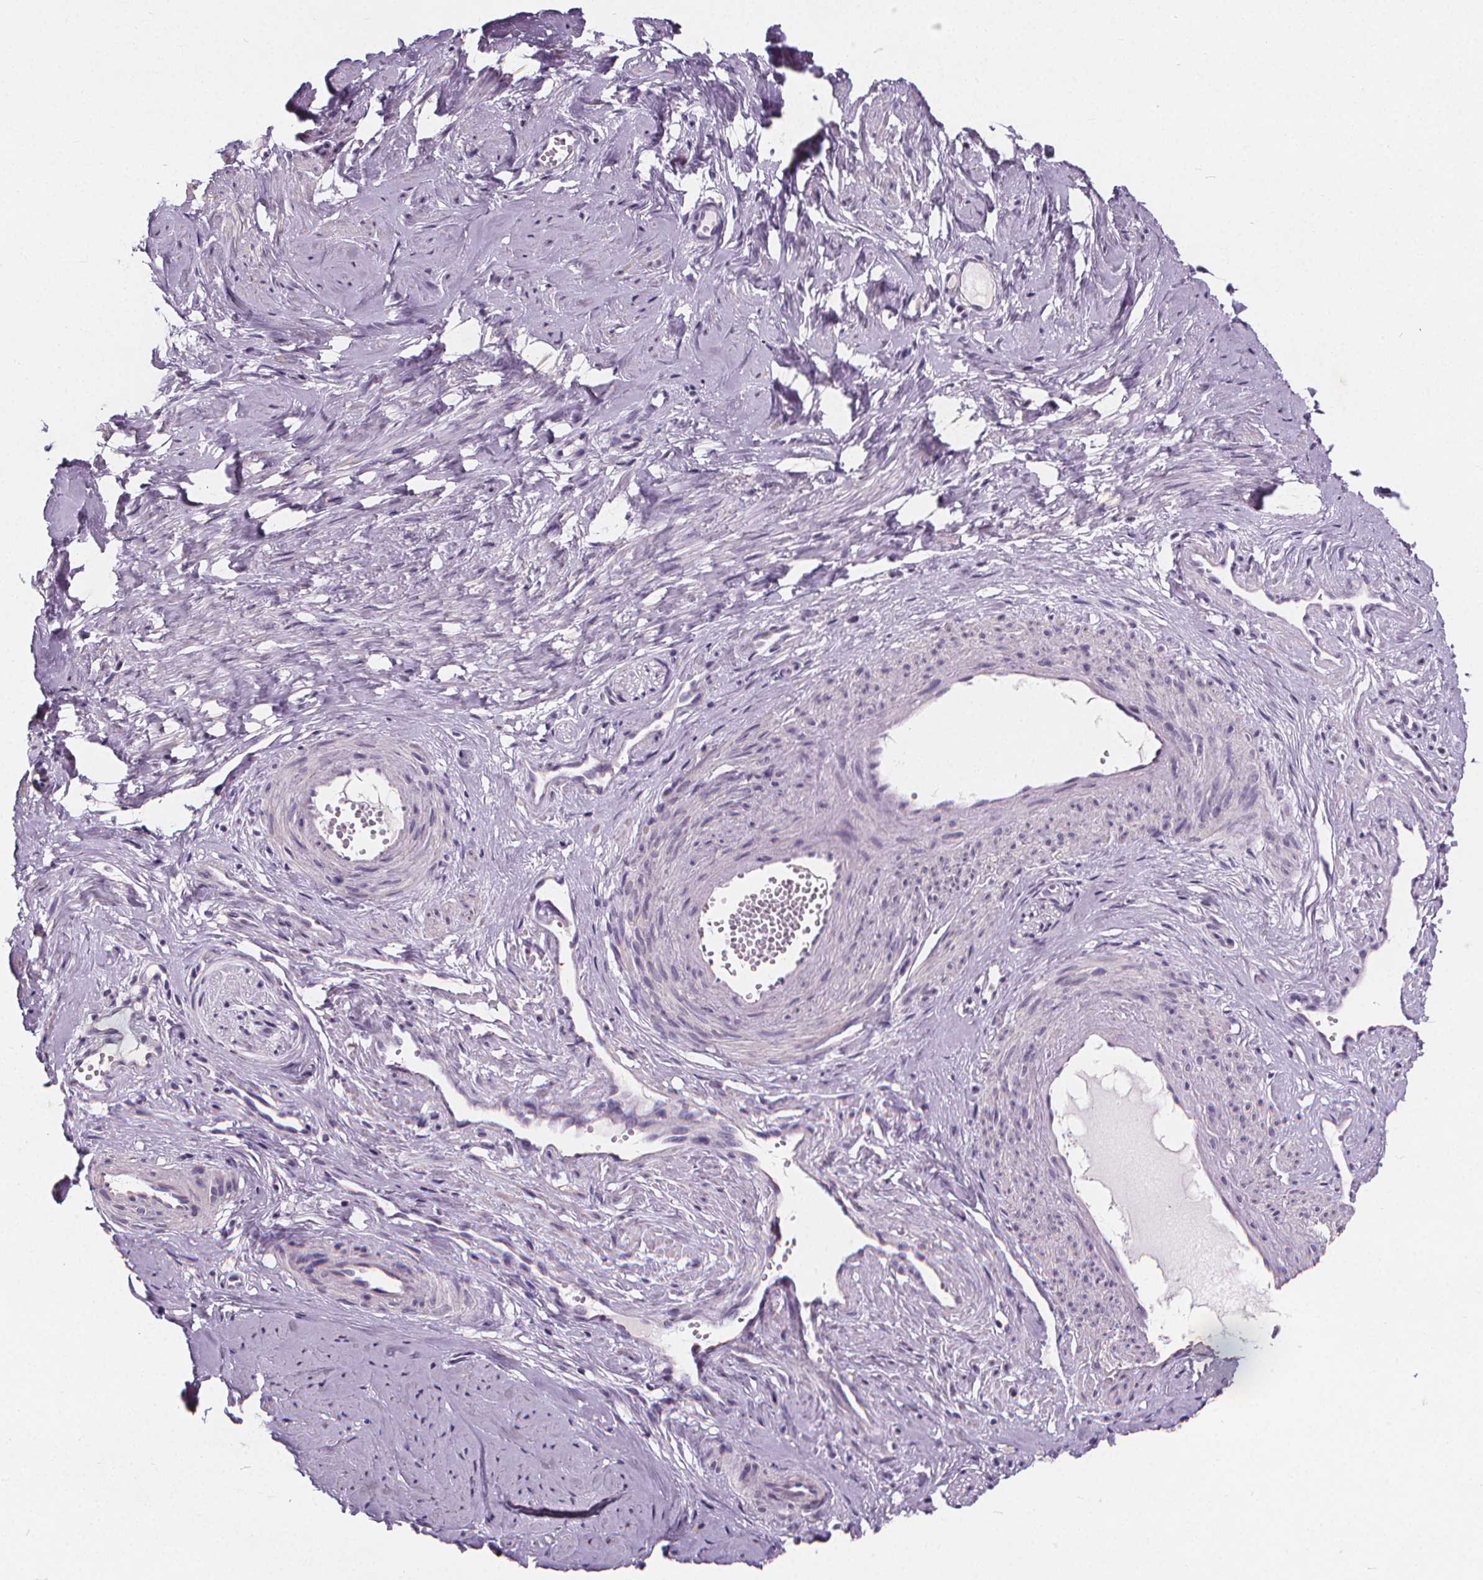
{"staining": {"intensity": "negative", "quantity": "none", "location": "none"}, "tissue": "smooth muscle", "cell_type": "Smooth muscle cells", "image_type": "normal", "snomed": [{"axis": "morphology", "description": "Normal tissue, NOS"}, {"axis": "topography", "description": "Smooth muscle"}], "caption": "Immunohistochemistry (IHC) photomicrograph of normal smooth muscle stained for a protein (brown), which reveals no expression in smooth muscle cells. Brightfield microscopy of IHC stained with DAB (3,3'-diaminobenzidine) (brown) and hematoxylin (blue), captured at high magnification.", "gene": "ATP6V1D", "patient": {"sex": "female", "age": 48}}